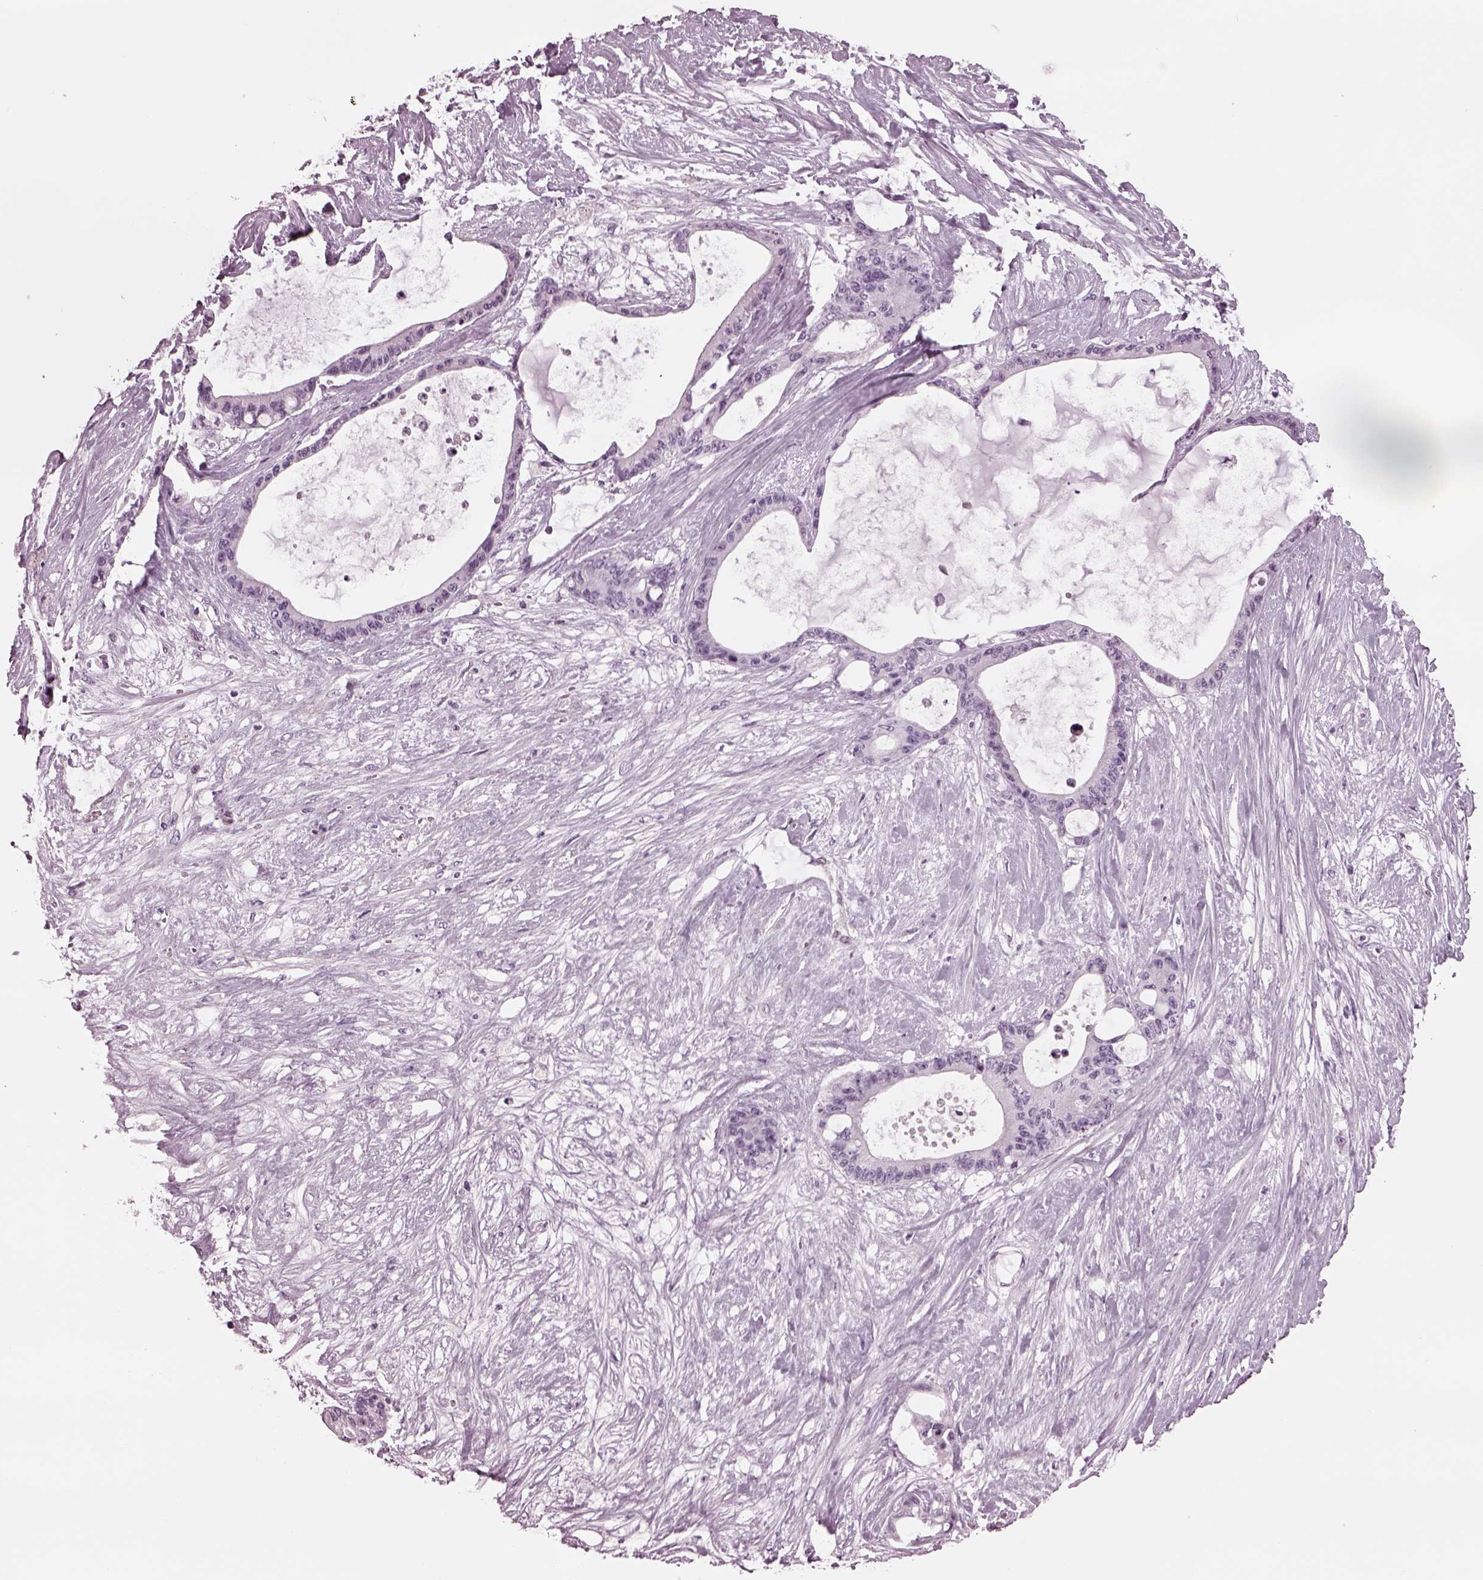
{"staining": {"intensity": "negative", "quantity": "none", "location": "none"}, "tissue": "liver cancer", "cell_type": "Tumor cells", "image_type": "cancer", "snomed": [{"axis": "morphology", "description": "Normal tissue, NOS"}, {"axis": "morphology", "description": "Cholangiocarcinoma"}, {"axis": "topography", "description": "Liver"}, {"axis": "topography", "description": "Peripheral nerve tissue"}], "caption": "Tumor cells show no significant positivity in liver cancer (cholangiocarcinoma). Brightfield microscopy of immunohistochemistry (IHC) stained with DAB (brown) and hematoxylin (blue), captured at high magnification.", "gene": "TPPP2", "patient": {"sex": "female", "age": 73}}